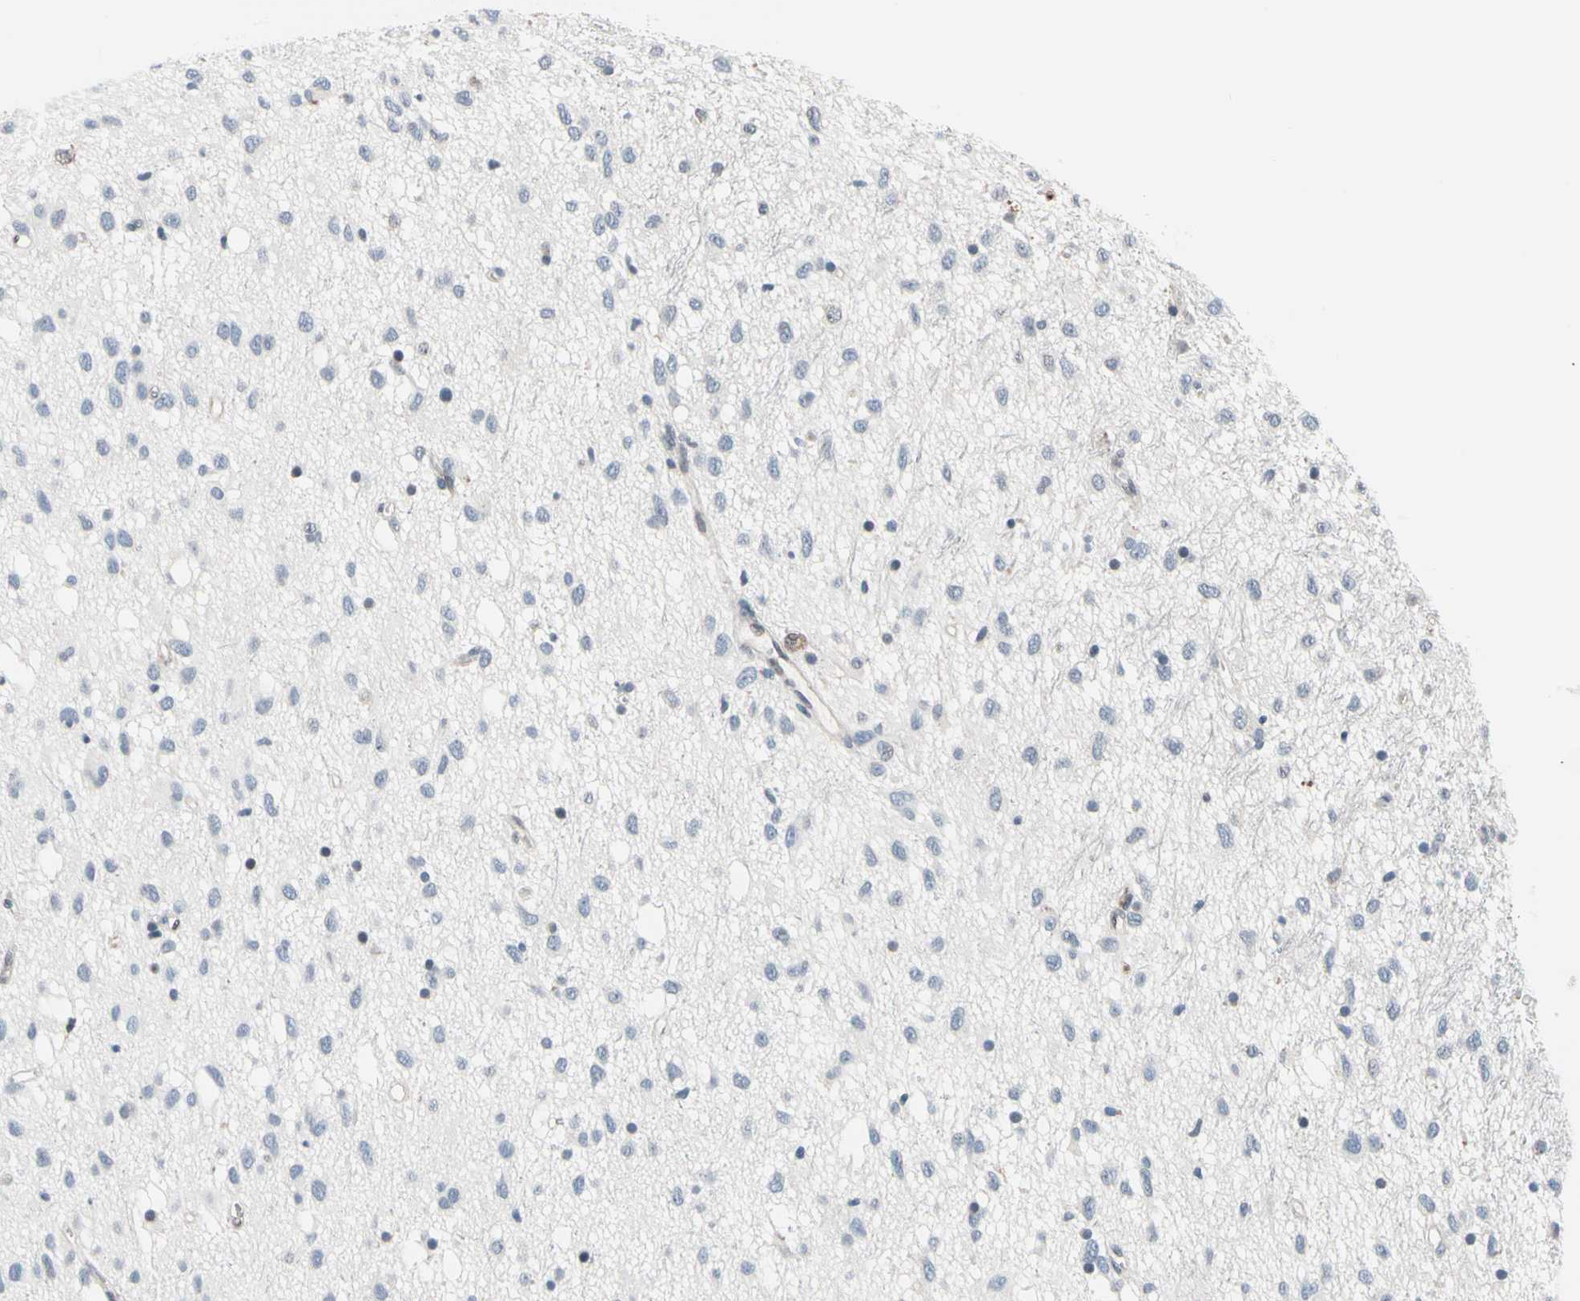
{"staining": {"intensity": "negative", "quantity": "none", "location": "none"}, "tissue": "glioma", "cell_type": "Tumor cells", "image_type": "cancer", "snomed": [{"axis": "morphology", "description": "Glioma, malignant, Low grade"}, {"axis": "topography", "description": "Brain"}], "caption": "An immunohistochemistry (IHC) photomicrograph of glioma is shown. There is no staining in tumor cells of glioma.", "gene": "TXN", "patient": {"sex": "male", "age": 77}}